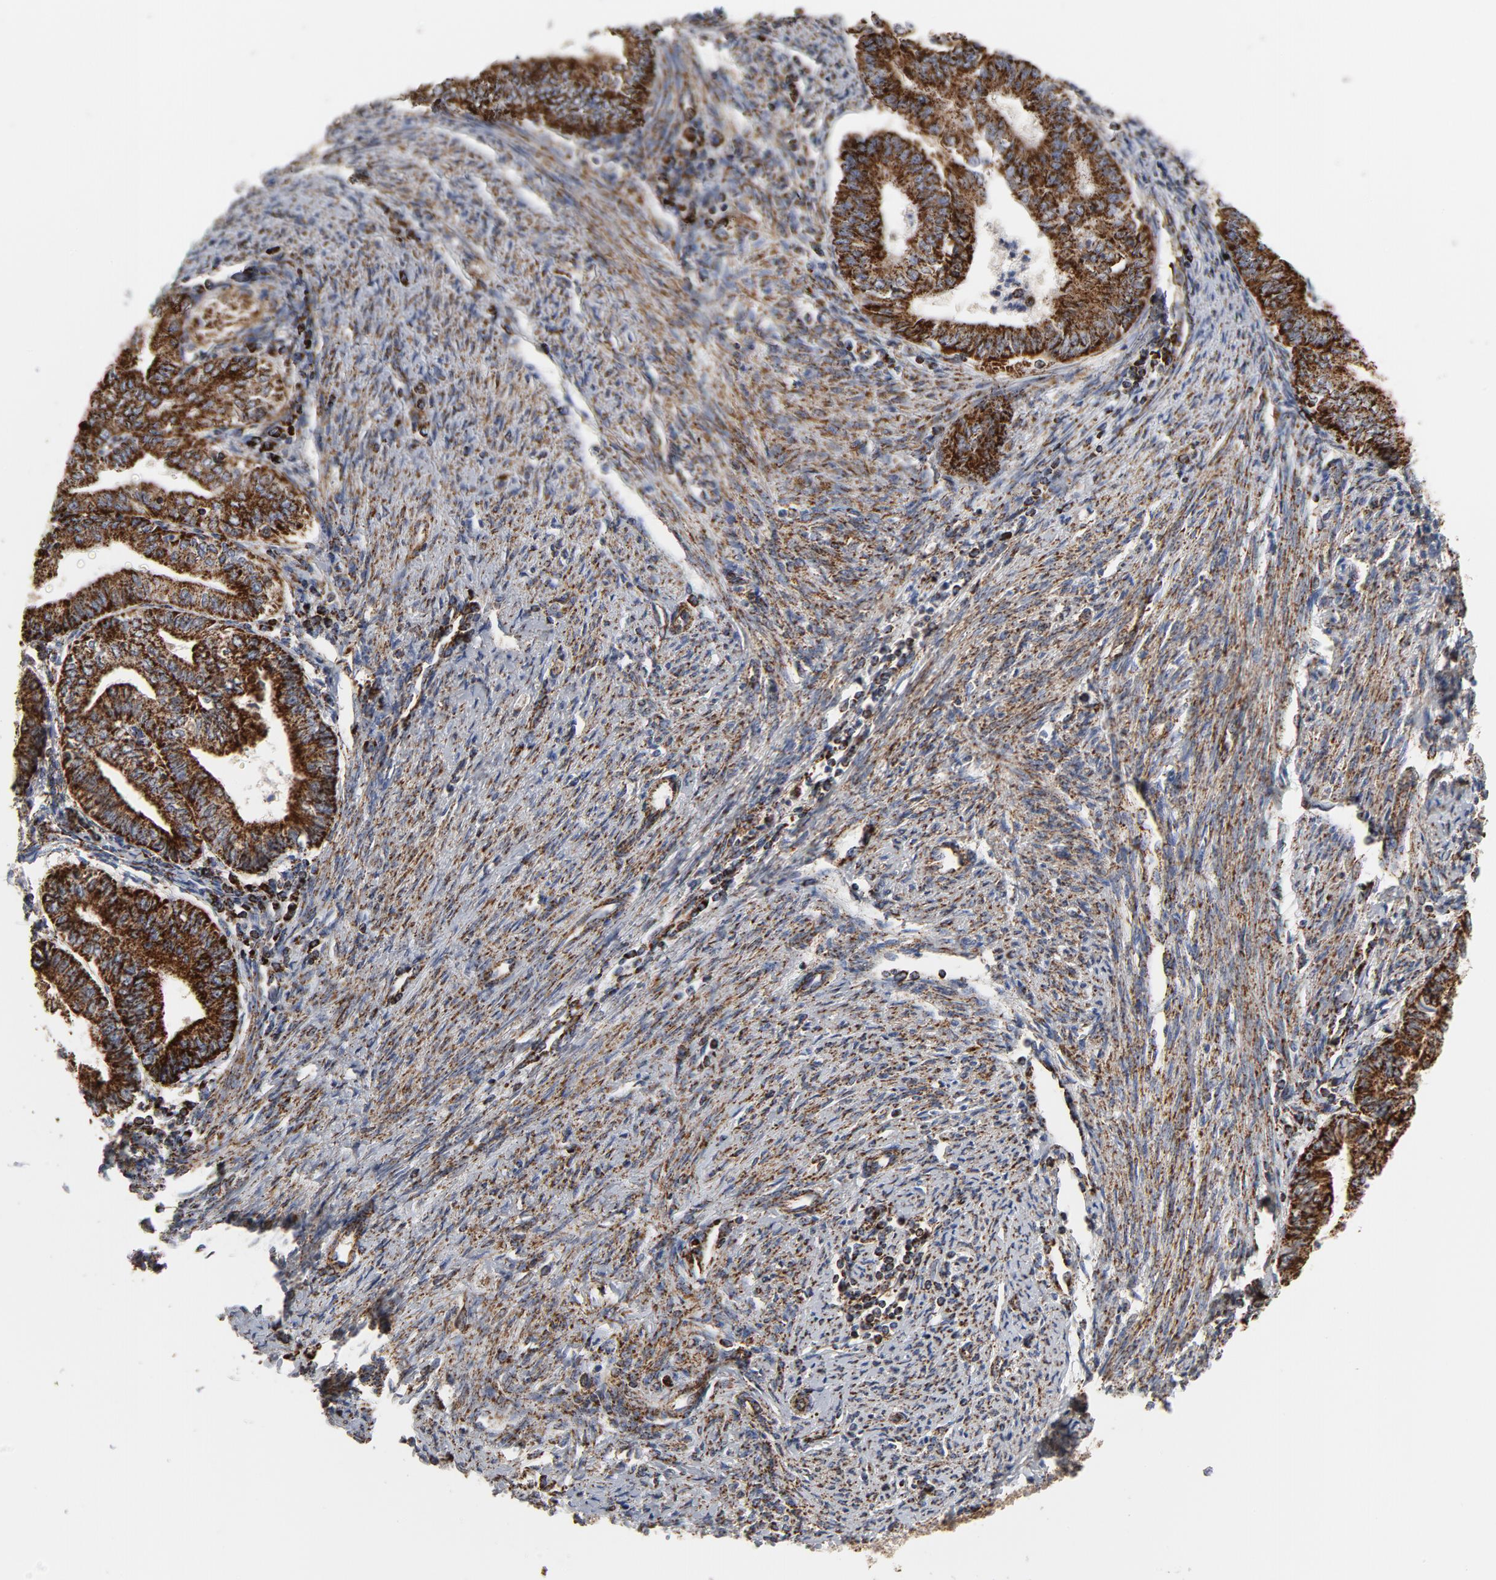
{"staining": {"intensity": "strong", "quantity": ">75%", "location": "cytoplasmic/membranous"}, "tissue": "endometrial cancer", "cell_type": "Tumor cells", "image_type": "cancer", "snomed": [{"axis": "morphology", "description": "Adenocarcinoma, NOS"}, {"axis": "topography", "description": "Endometrium"}], "caption": "Immunohistochemical staining of endometrial cancer (adenocarcinoma) exhibits strong cytoplasmic/membranous protein positivity in about >75% of tumor cells.", "gene": "NDUFV2", "patient": {"sex": "female", "age": 66}}